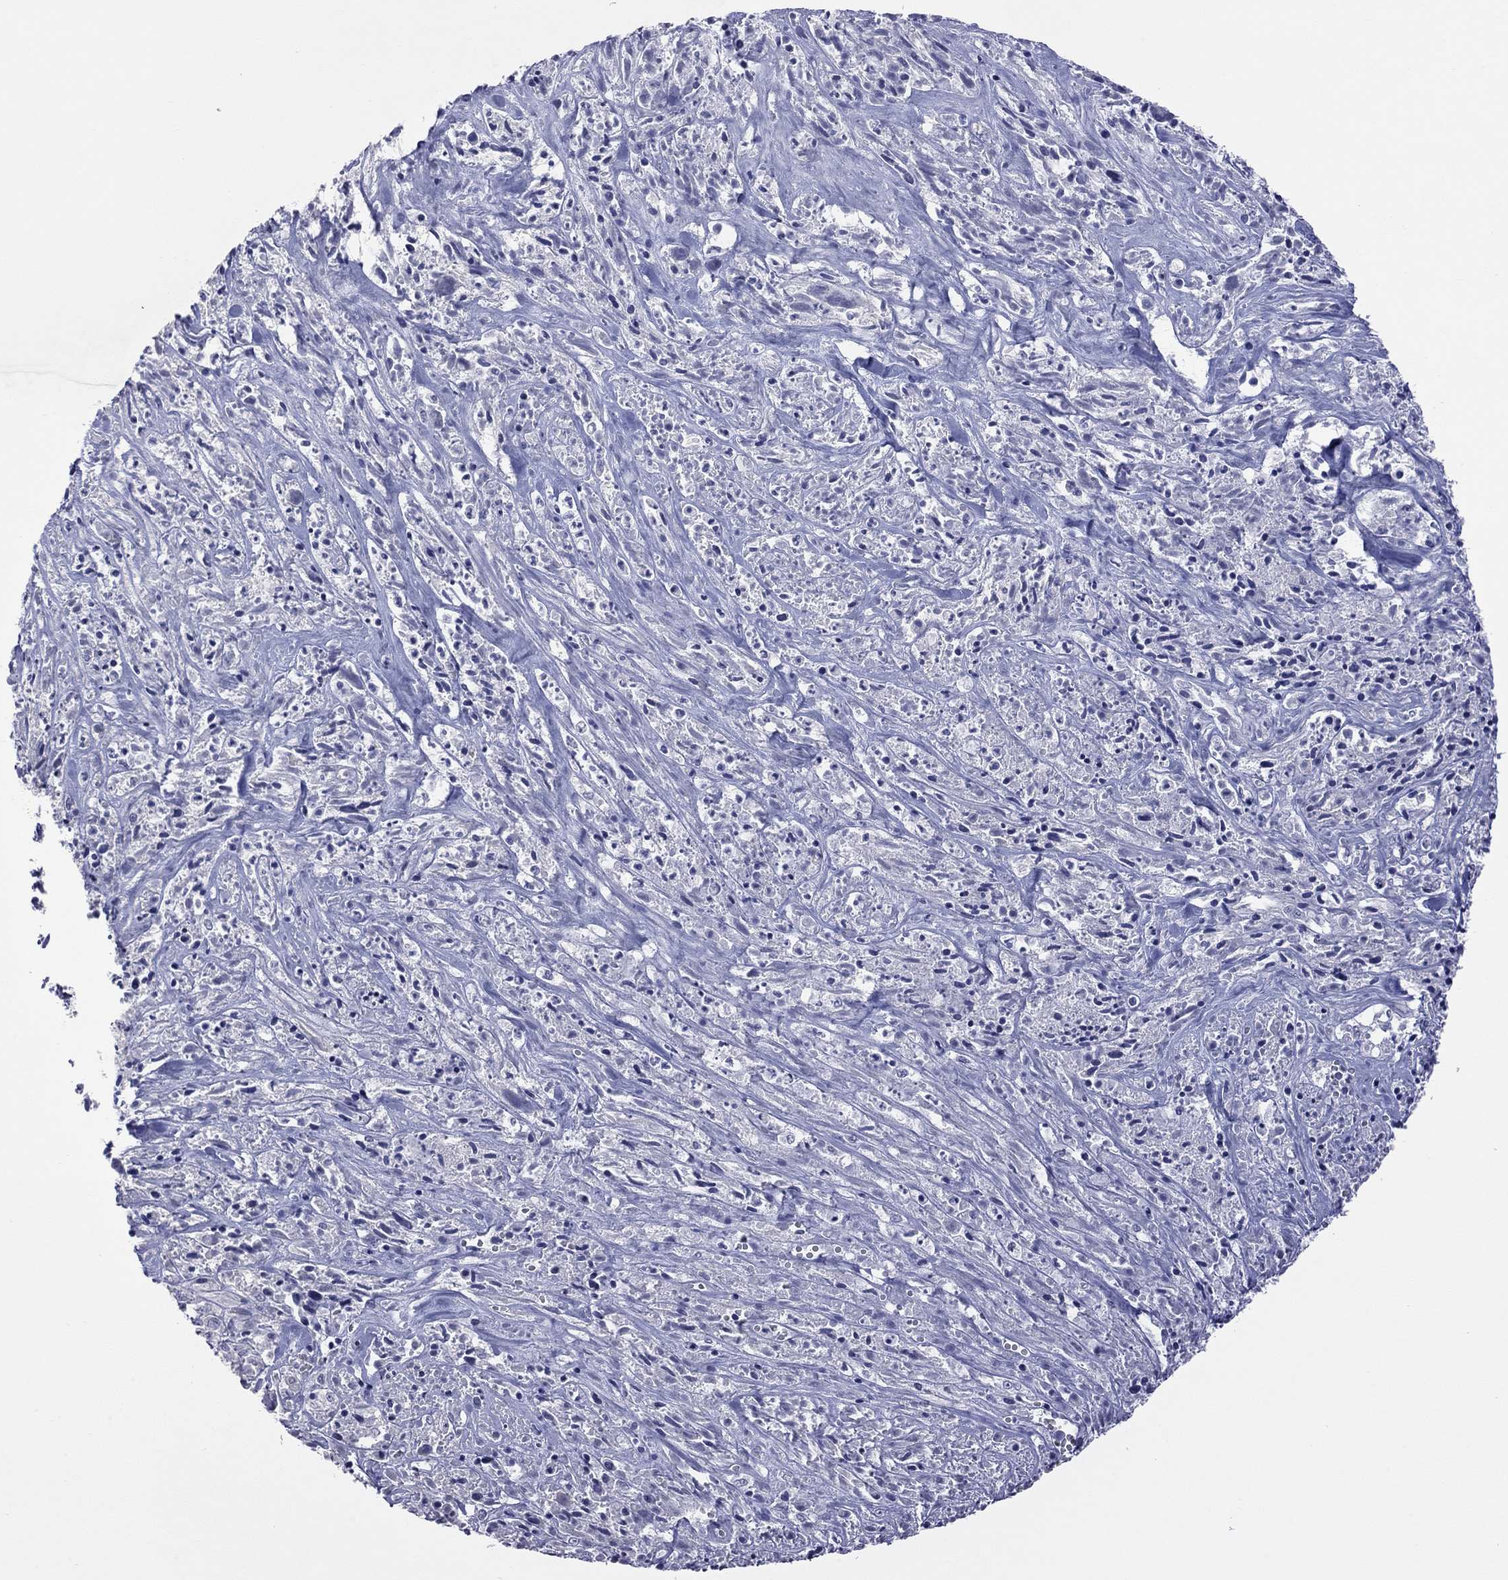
{"staining": {"intensity": "negative", "quantity": "none", "location": "none"}, "tissue": "melanoma", "cell_type": "Tumor cells", "image_type": "cancer", "snomed": [{"axis": "morphology", "description": "Malignant melanoma, NOS"}, {"axis": "topography", "description": "Skin"}], "caption": "IHC histopathology image of malignant melanoma stained for a protein (brown), which displays no positivity in tumor cells.", "gene": "HYLS1", "patient": {"sex": "female", "age": 91}}